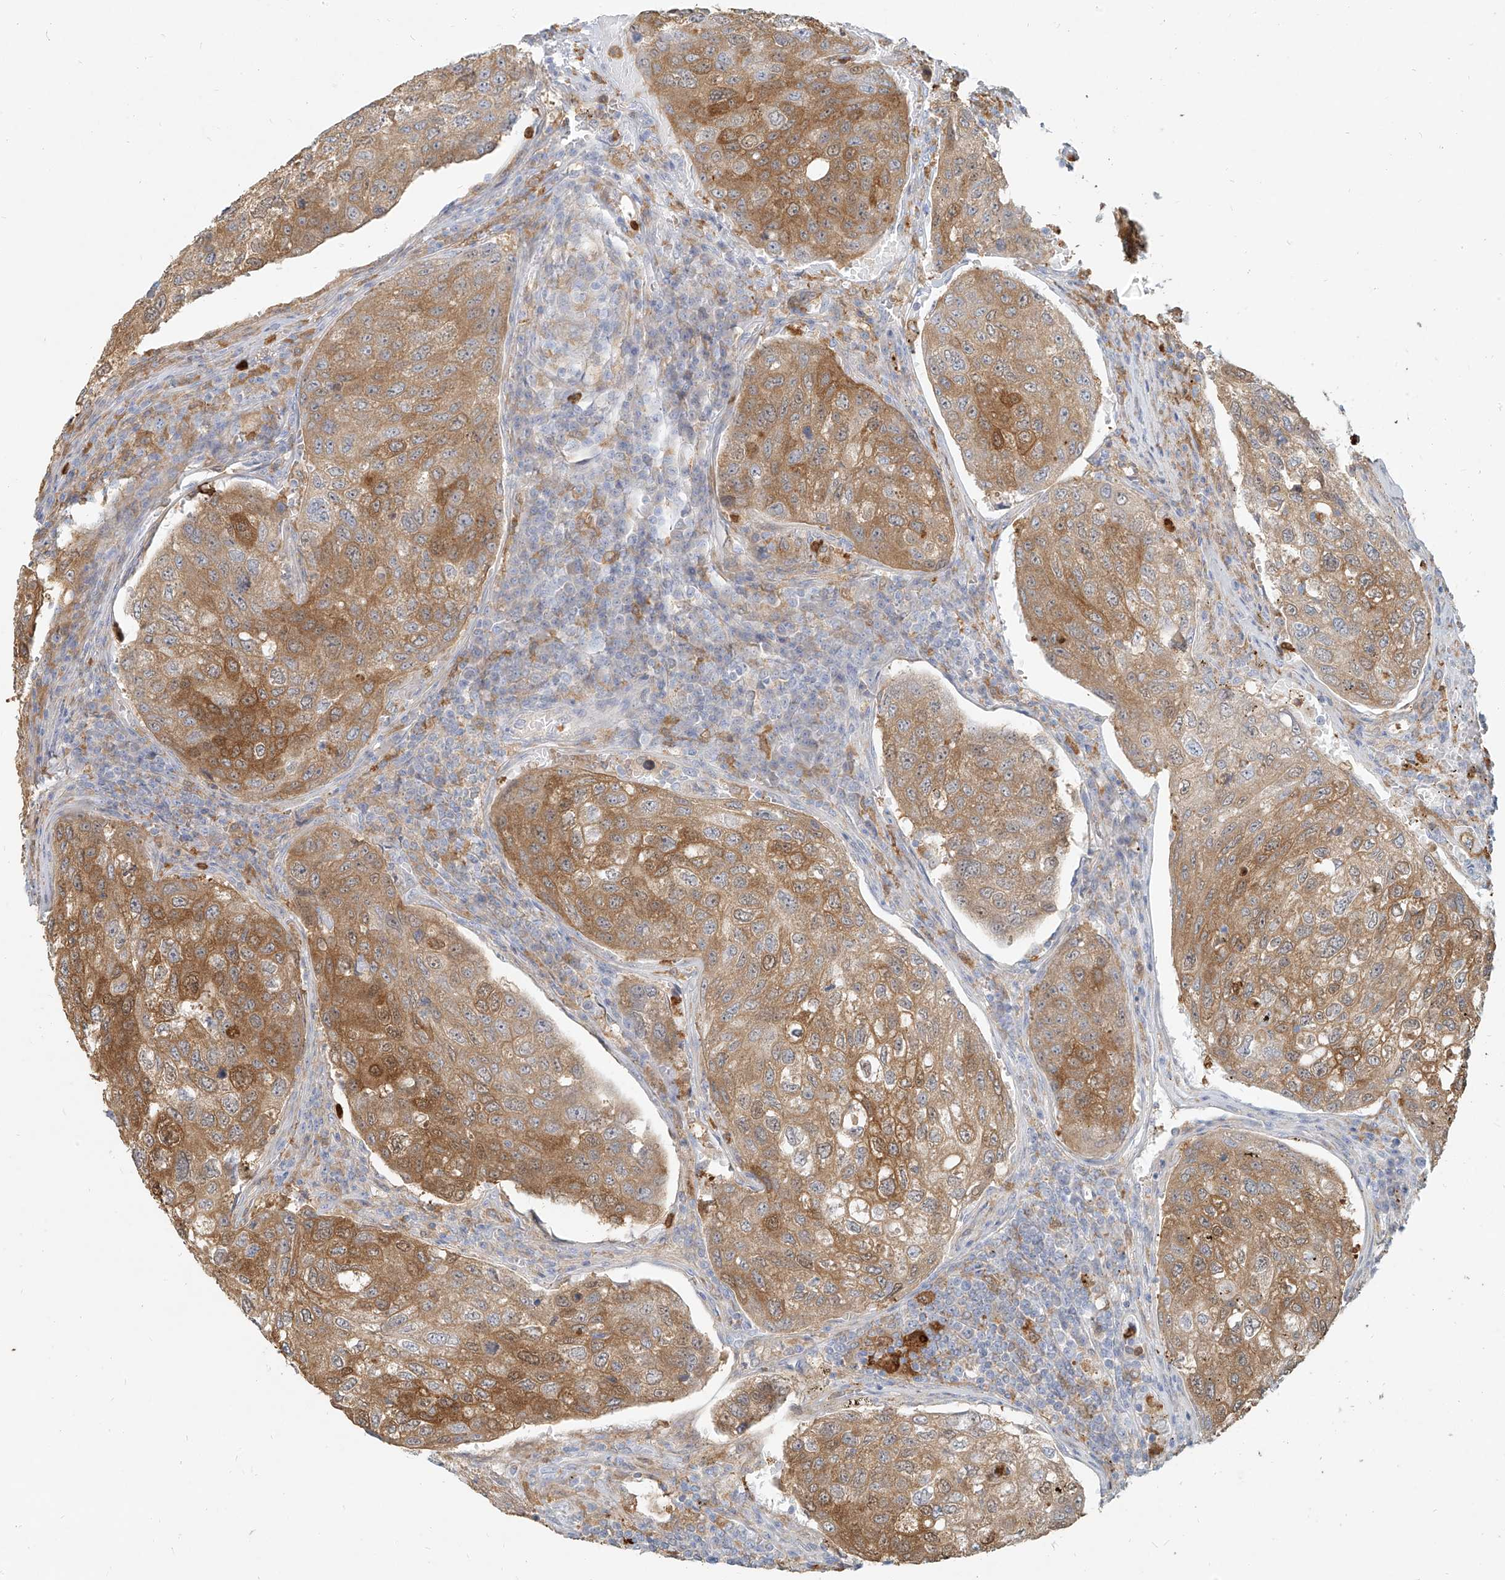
{"staining": {"intensity": "moderate", "quantity": "25%-75%", "location": "cytoplasmic/membranous"}, "tissue": "urothelial cancer", "cell_type": "Tumor cells", "image_type": "cancer", "snomed": [{"axis": "morphology", "description": "Urothelial carcinoma, High grade"}, {"axis": "topography", "description": "Lymph node"}, {"axis": "topography", "description": "Urinary bladder"}], "caption": "This is an image of immunohistochemistry staining of urothelial cancer, which shows moderate expression in the cytoplasmic/membranous of tumor cells.", "gene": "PGD", "patient": {"sex": "male", "age": 51}}